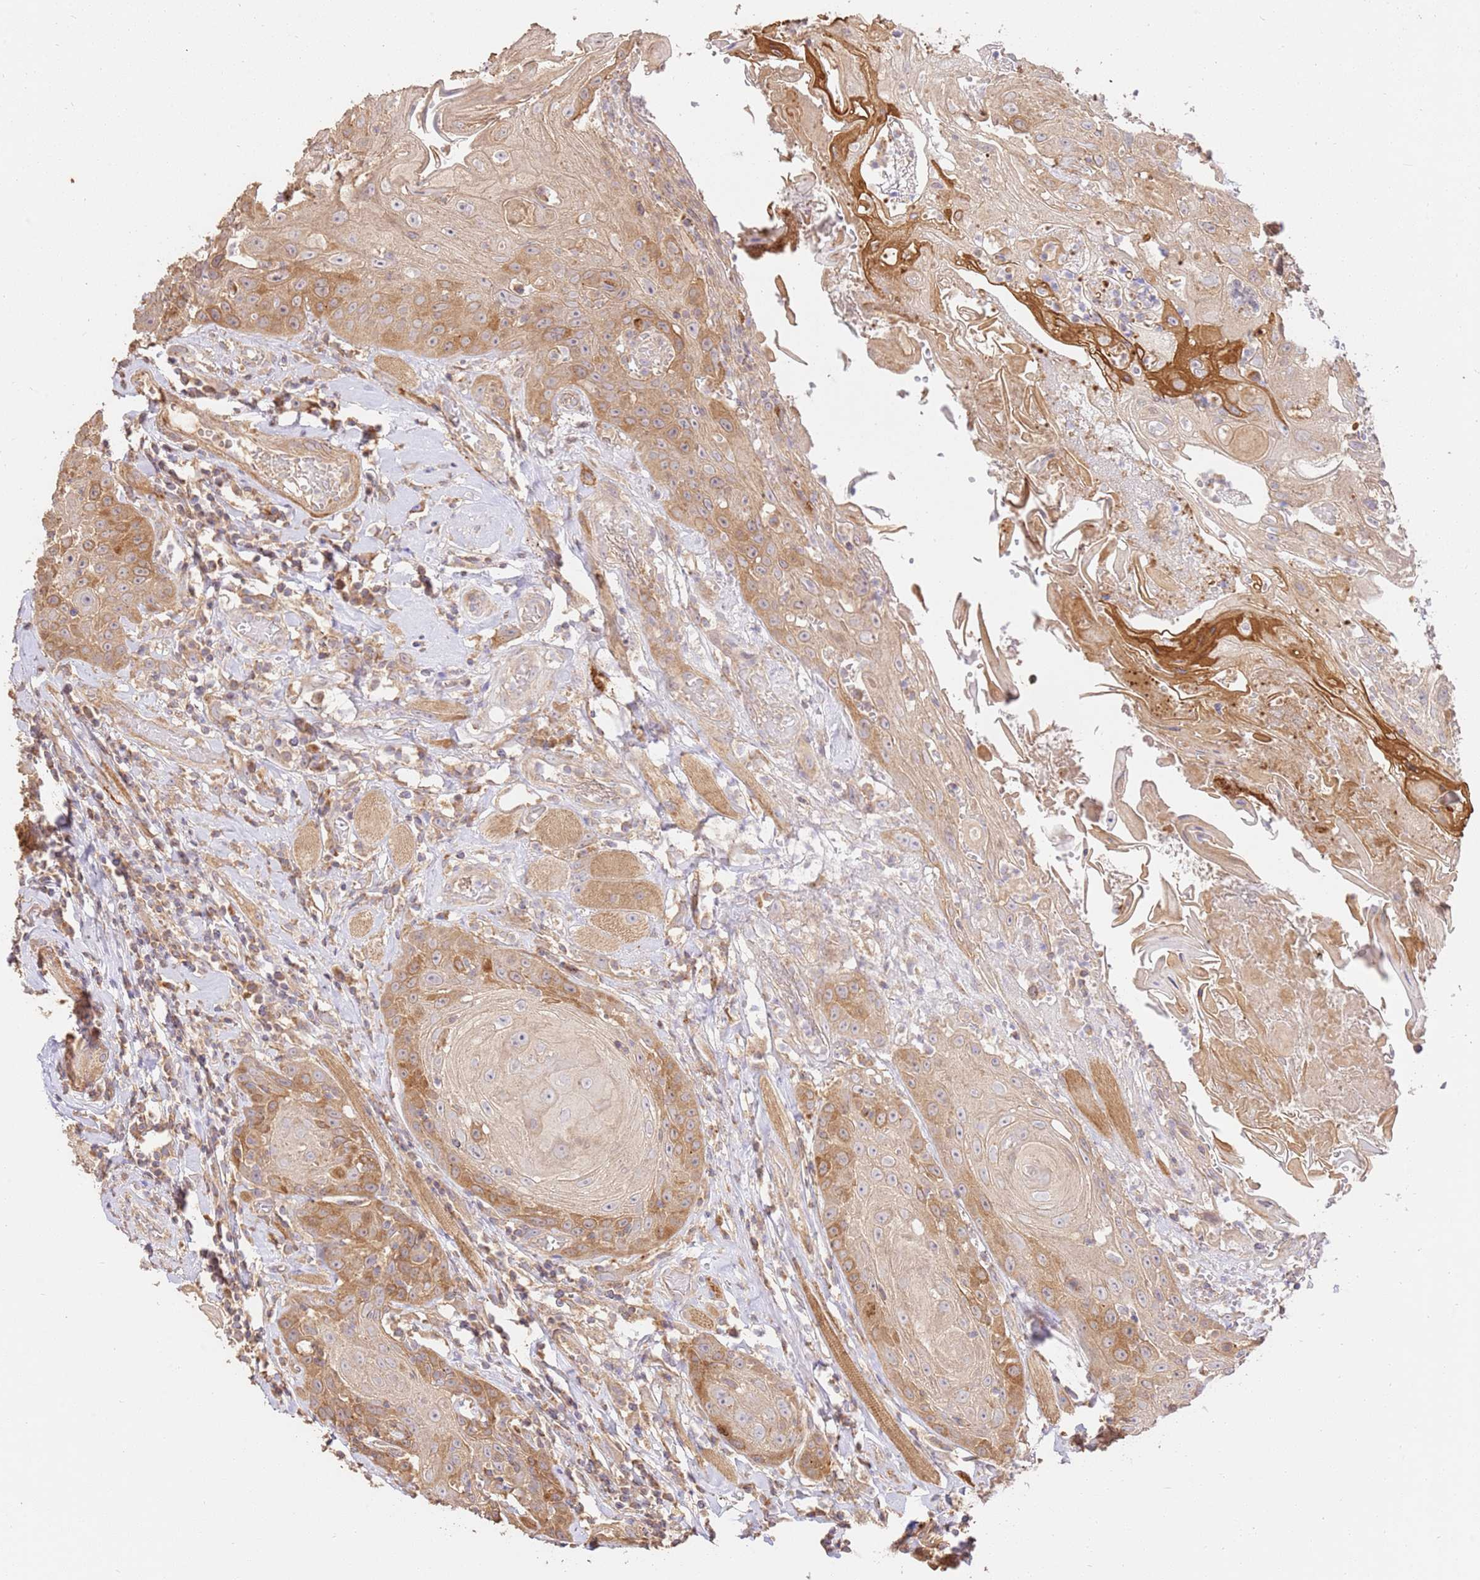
{"staining": {"intensity": "moderate", "quantity": ">75%", "location": "cytoplasmic/membranous"}, "tissue": "head and neck cancer", "cell_type": "Tumor cells", "image_type": "cancer", "snomed": [{"axis": "morphology", "description": "Squamous cell carcinoma, NOS"}, {"axis": "topography", "description": "Head-Neck"}], "caption": "A photomicrograph showing moderate cytoplasmic/membranous staining in about >75% of tumor cells in head and neck cancer, as visualized by brown immunohistochemical staining.", "gene": "CEP55", "patient": {"sex": "female", "age": 59}}